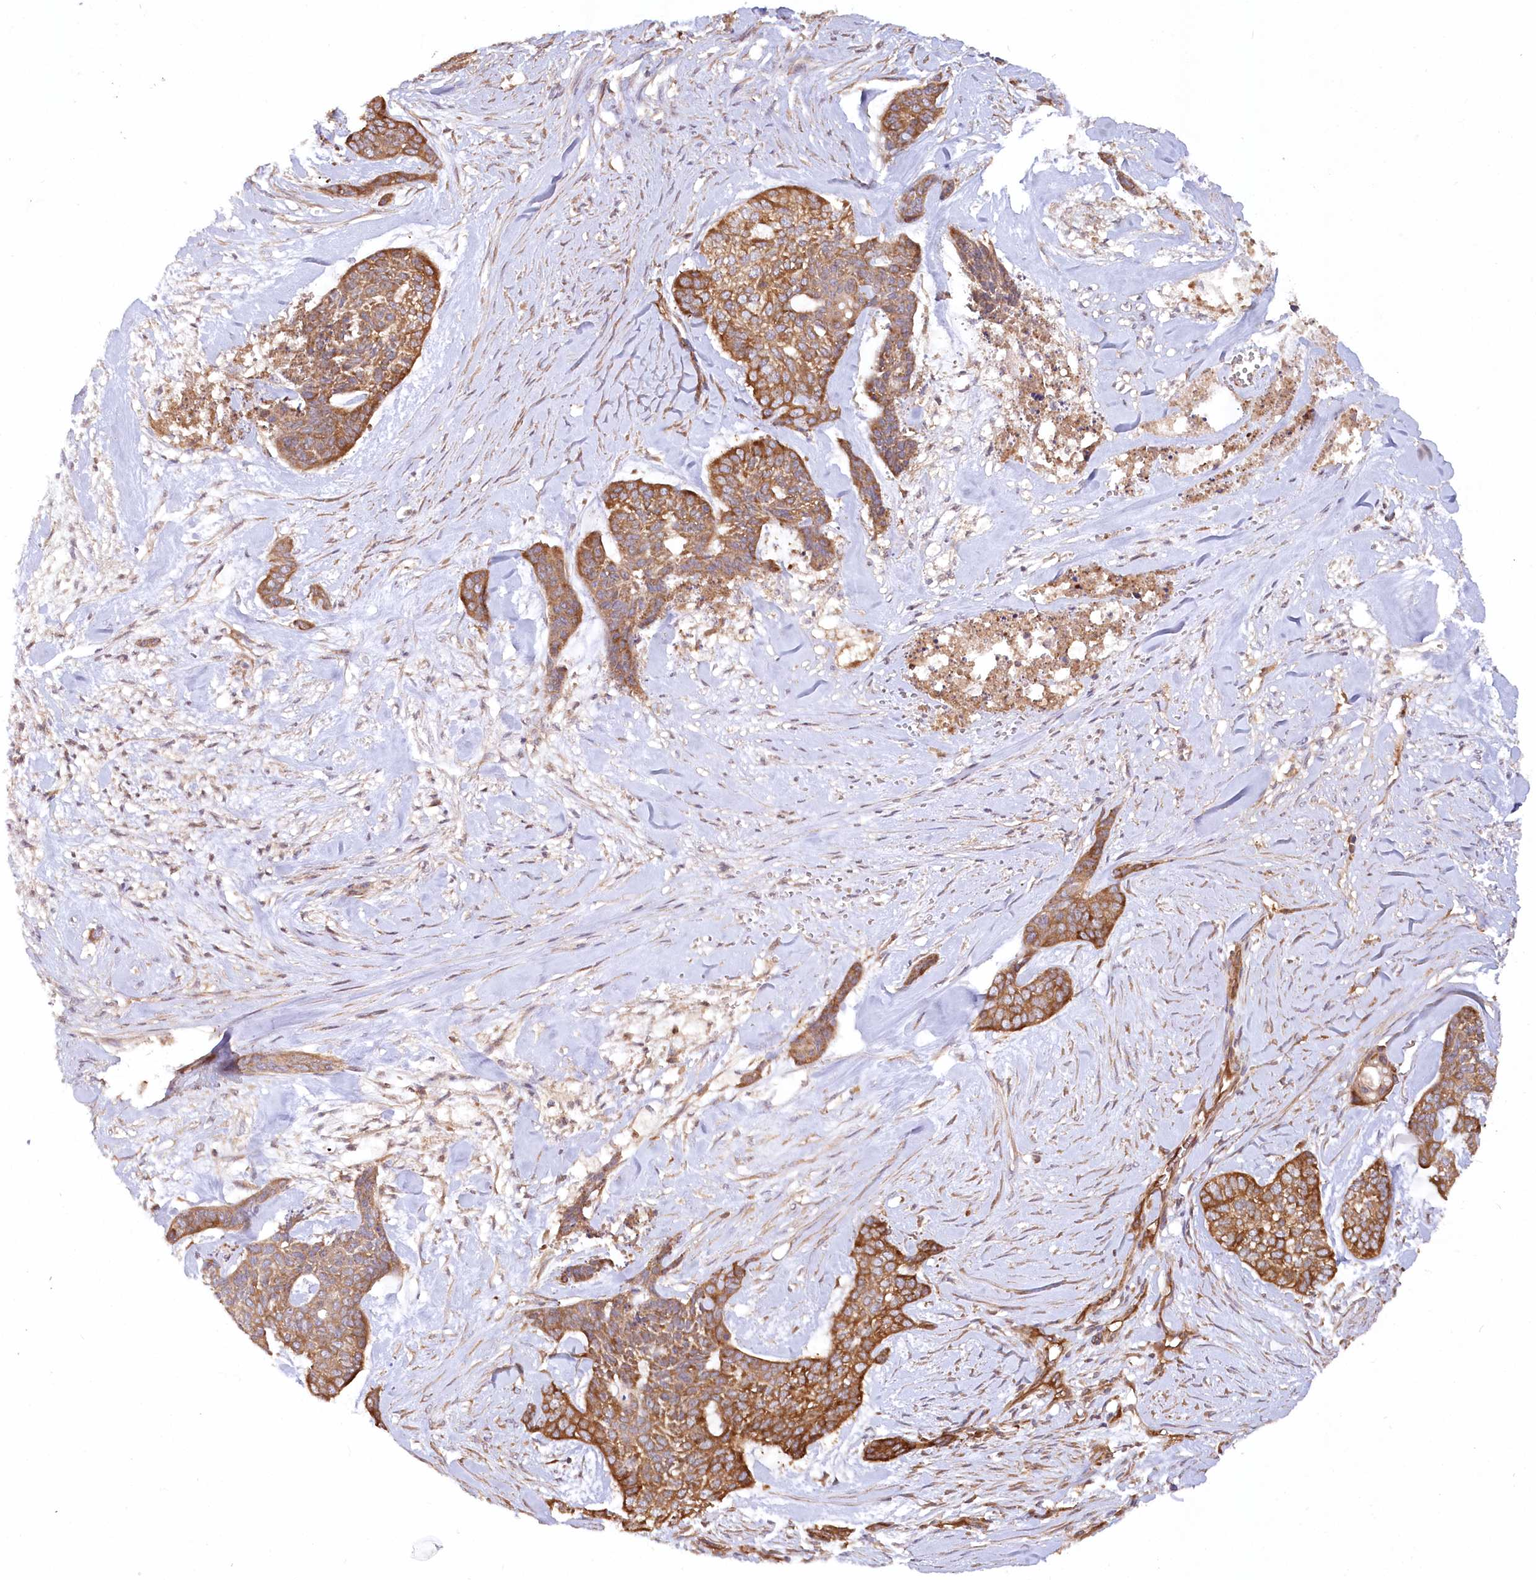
{"staining": {"intensity": "moderate", "quantity": ">75%", "location": "cytoplasmic/membranous"}, "tissue": "skin cancer", "cell_type": "Tumor cells", "image_type": "cancer", "snomed": [{"axis": "morphology", "description": "Basal cell carcinoma"}, {"axis": "topography", "description": "Skin"}], "caption": "DAB (3,3'-diaminobenzidine) immunohistochemical staining of skin basal cell carcinoma displays moderate cytoplasmic/membranous protein staining in approximately >75% of tumor cells.", "gene": "PAIP2", "patient": {"sex": "female", "age": 64}}